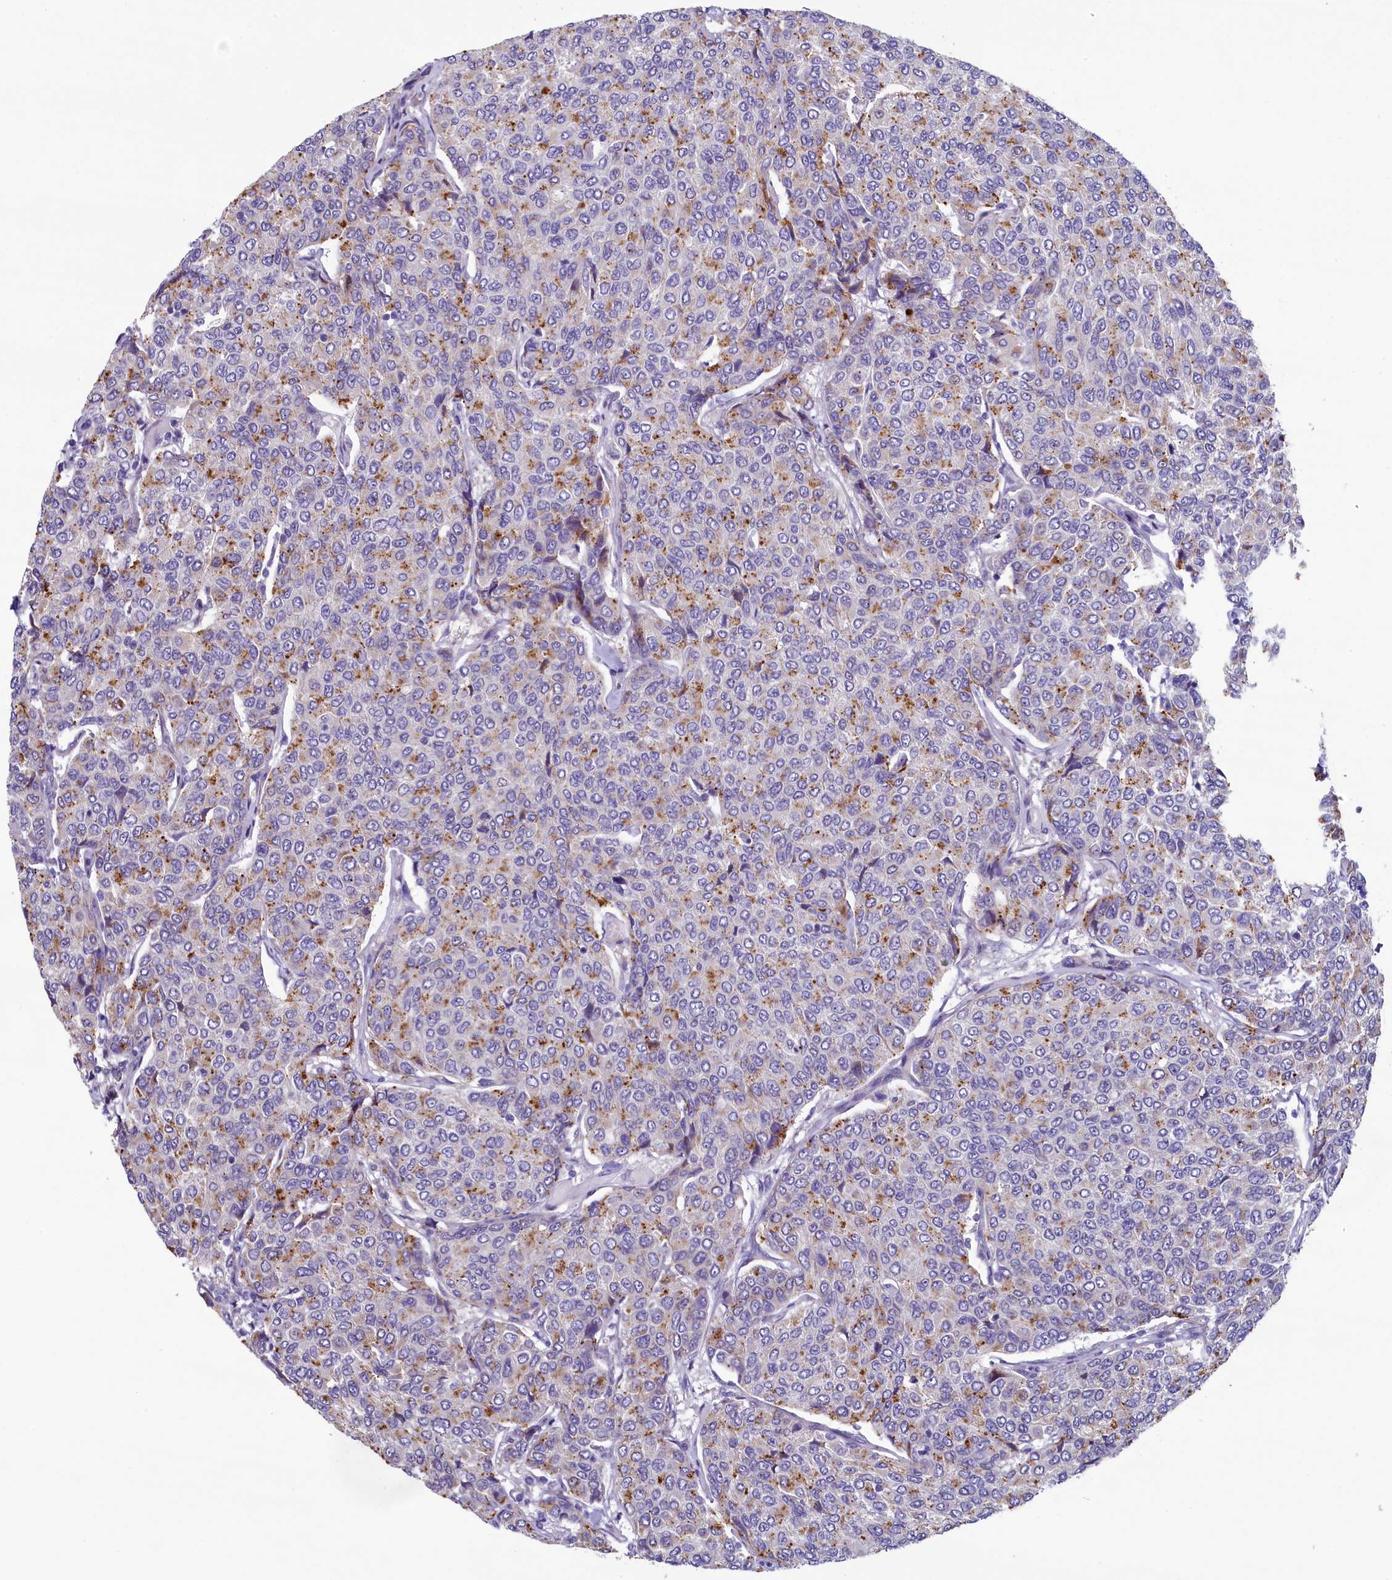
{"staining": {"intensity": "moderate", "quantity": "<25%", "location": "cytoplasmic/membranous"}, "tissue": "breast cancer", "cell_type": "Tumor cells", "image_type": "cancer", "snomed": [{"axis": "morphology", "description": "Duct carcinoma"}, {"axis": "topography", "description": "Breast"}], "caption": "A photomicrograph of intraductal carcinoma (breast) stained for a protein exhibits moderate cytoplasmic/membranous brown staining in tumor cells.", "gene": "KRBOX5", "patient": {"sex": "female", "age": 55}}